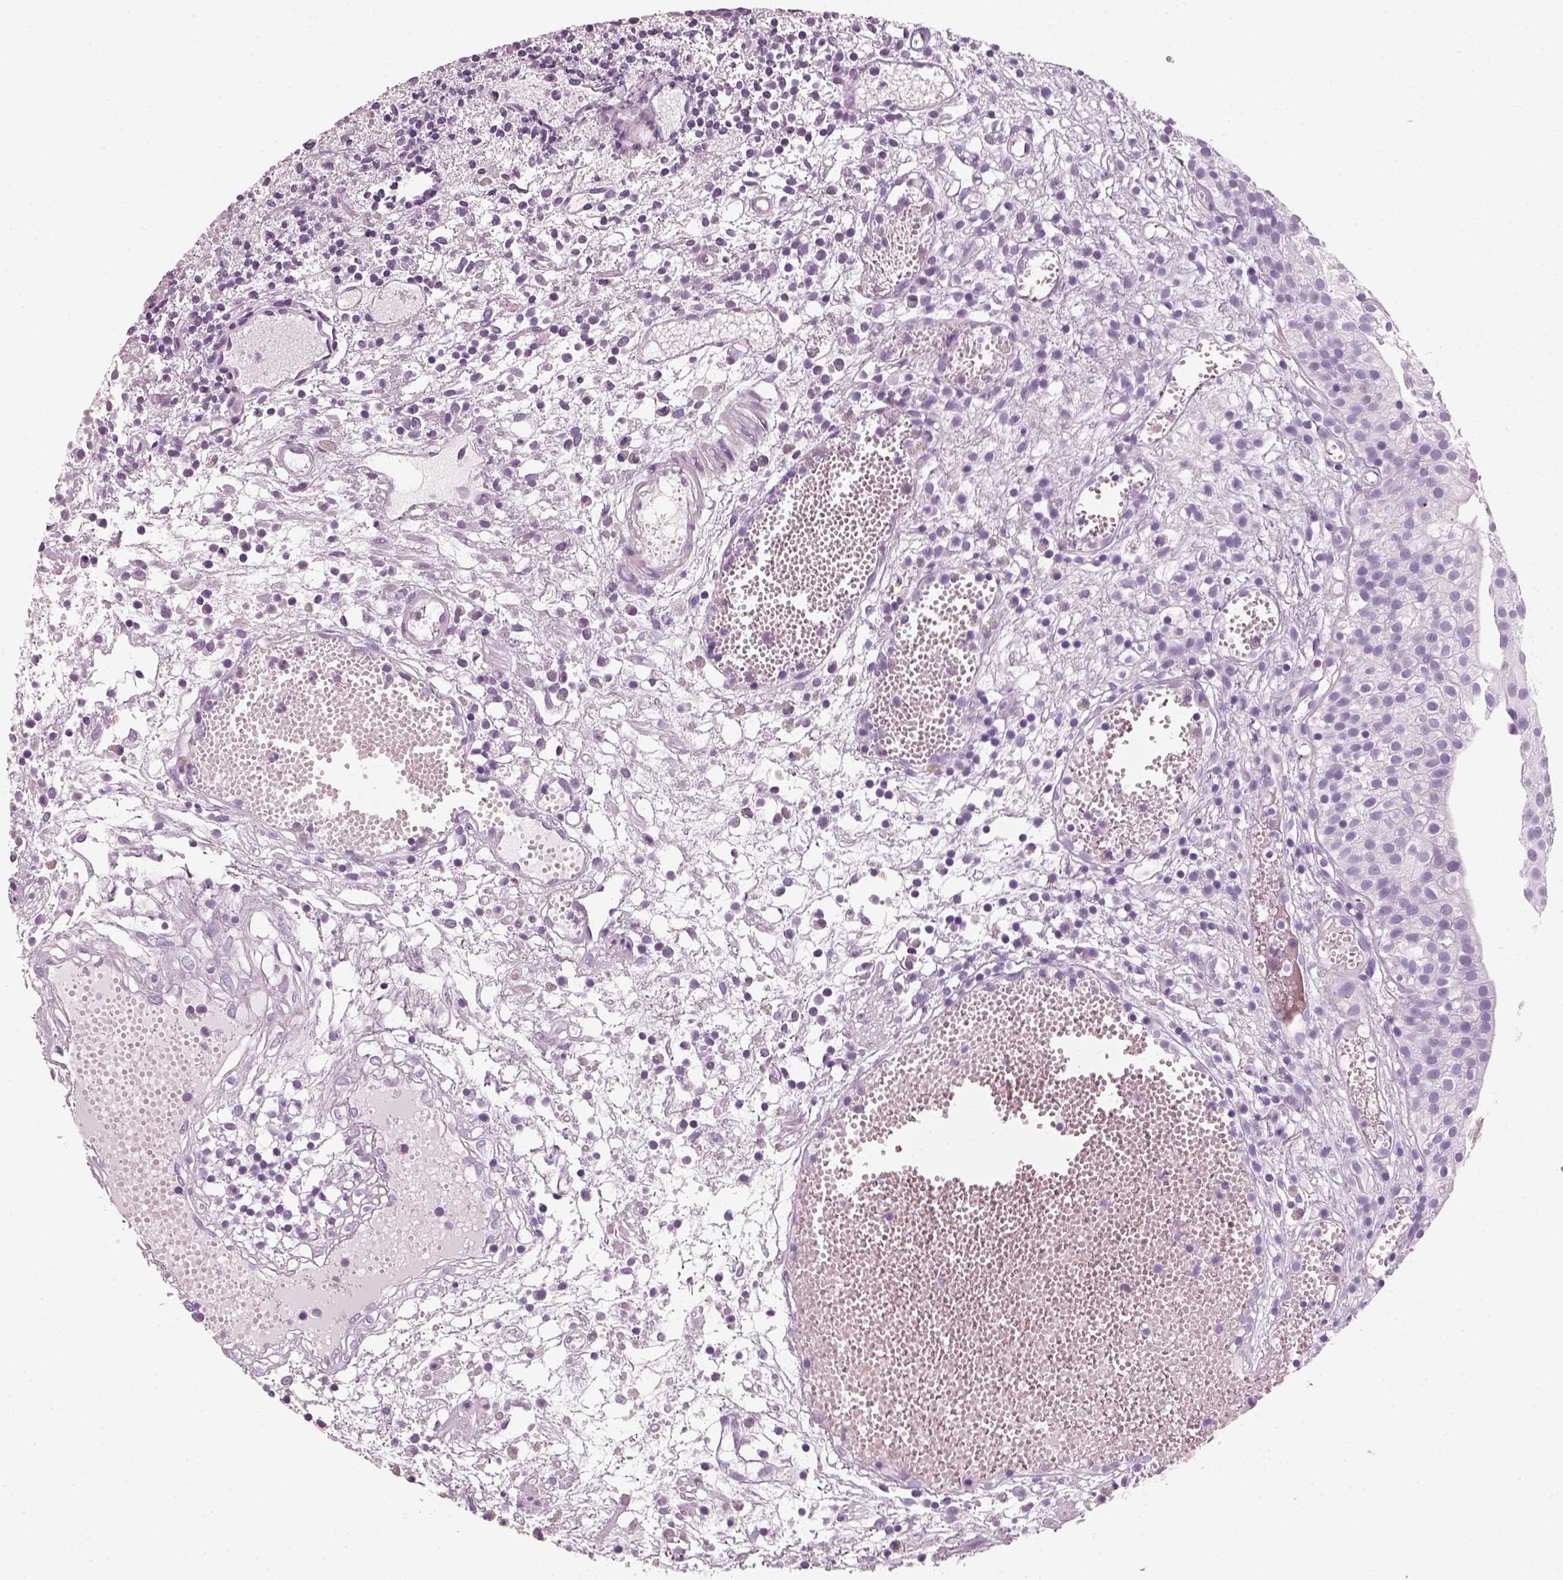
{"staining": {"intensity": "negative", "quantity": "none", "location": "none"}, "tissue": "urothelial cancer", "cell_type": "Tumor cells", "image_type": "cancer", "snomed": [{"axis": "morphology", "description": "Urothelial carcinoma, Low grade"}, {"axis": "topography", "description": "Urinary bladder"}], "caption": "Micrograph shows no protein expression in tumor cells of urothelial cancer tissue.", "gene": "CRYAA", "patient": {"sex": "male", "age": 79}}